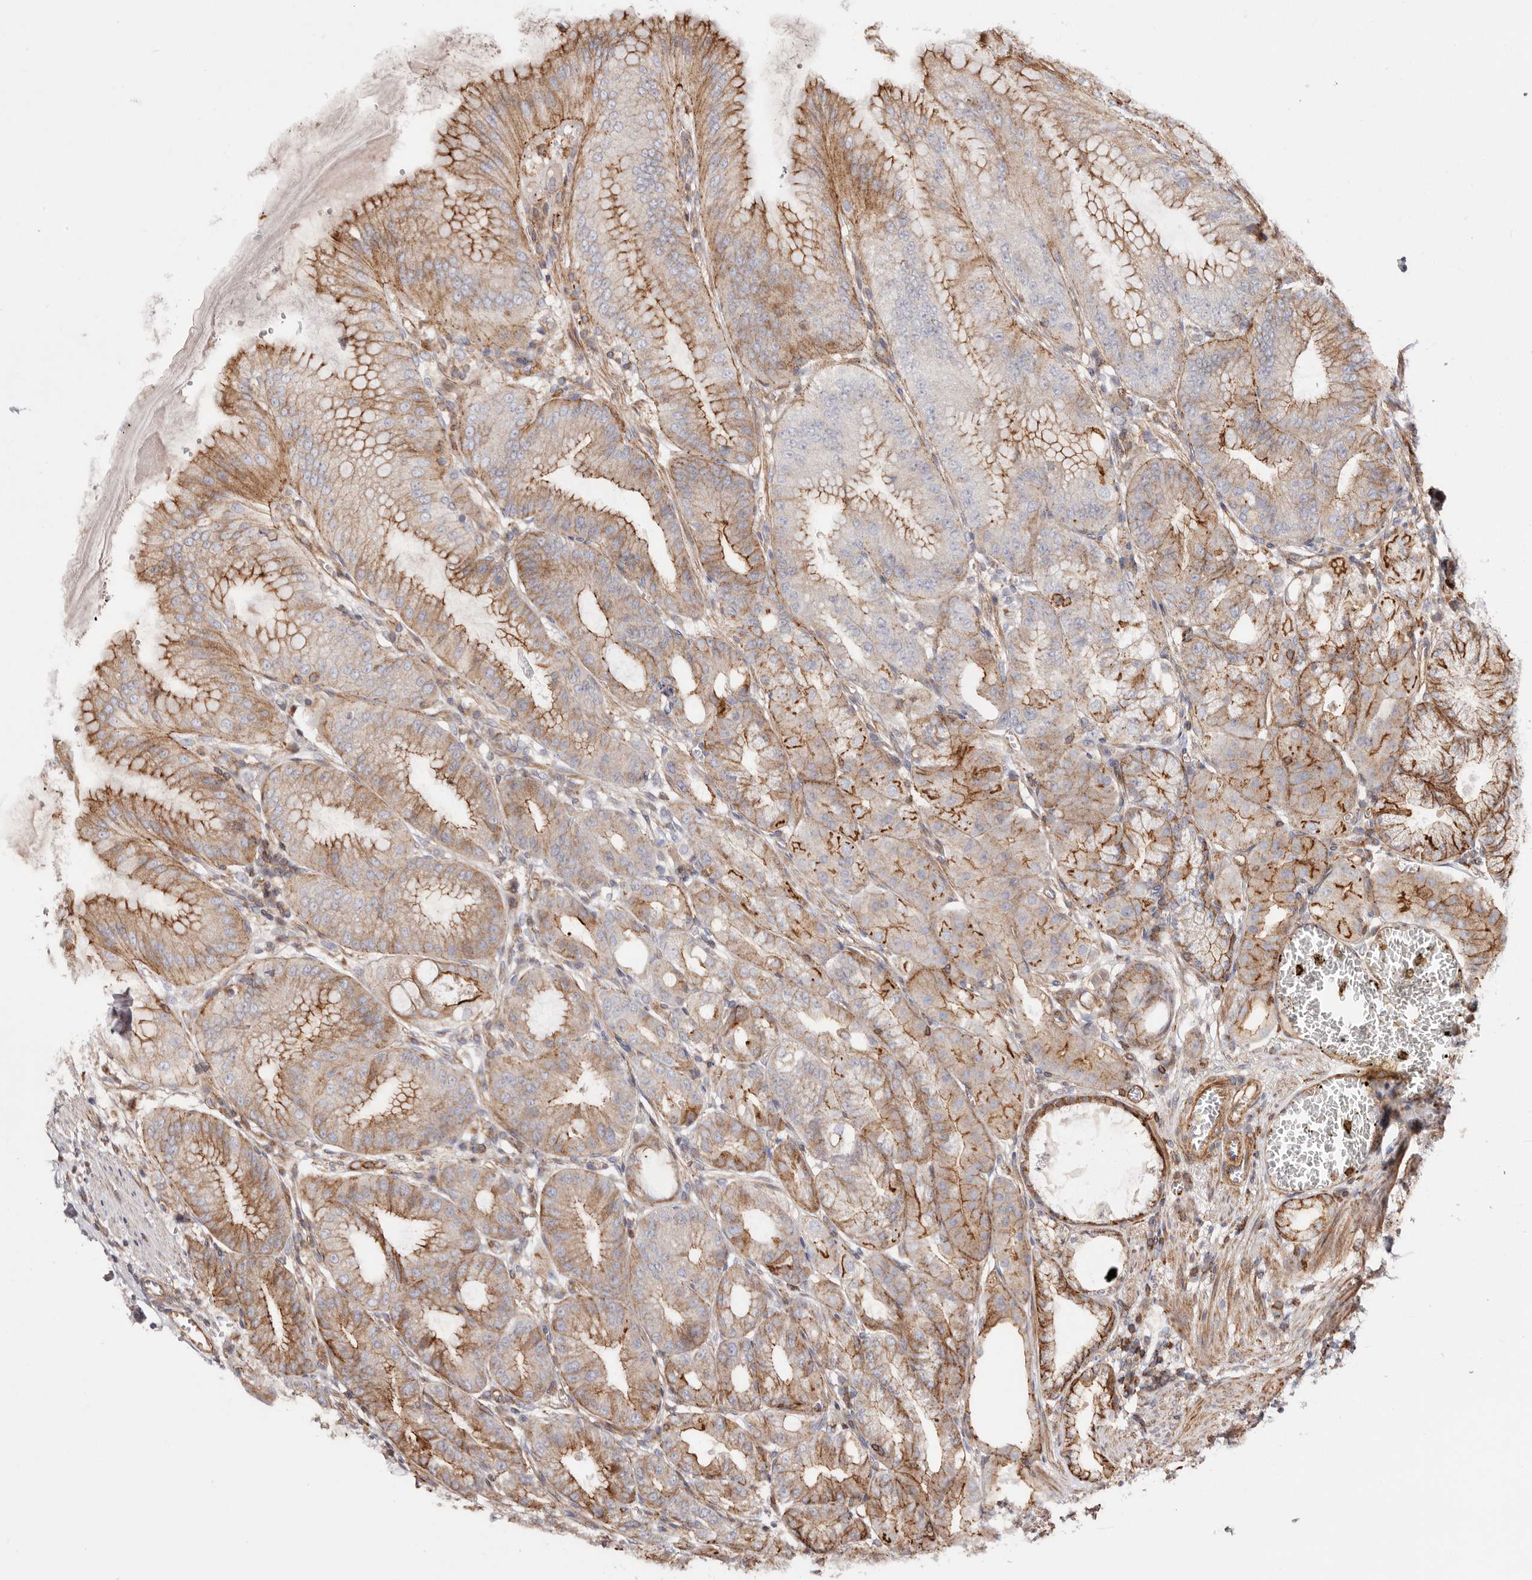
{"staining": {"intensity": "moderate", "quantity": ">75%", "location": "cytoplasmic/membranous"}, "tissue": "stomach", "cell_type": "Glandular cells", "image_type": "normal", "snomed": [{"axis": "morphology", "description": "Normal tissue, NOS"}, {"axis": "topography", "description": "Stomach, lower"}], "caption": "Immunohistochemistry micrograph of unremarkable human stomach stained for a protein (brown), which displays medium levels of moderate cytoplasmic/membranous expression in approximately >75% of glandular cells.", "gene": "PTPN22", "patient": {"sex": "male", "age": 71}}